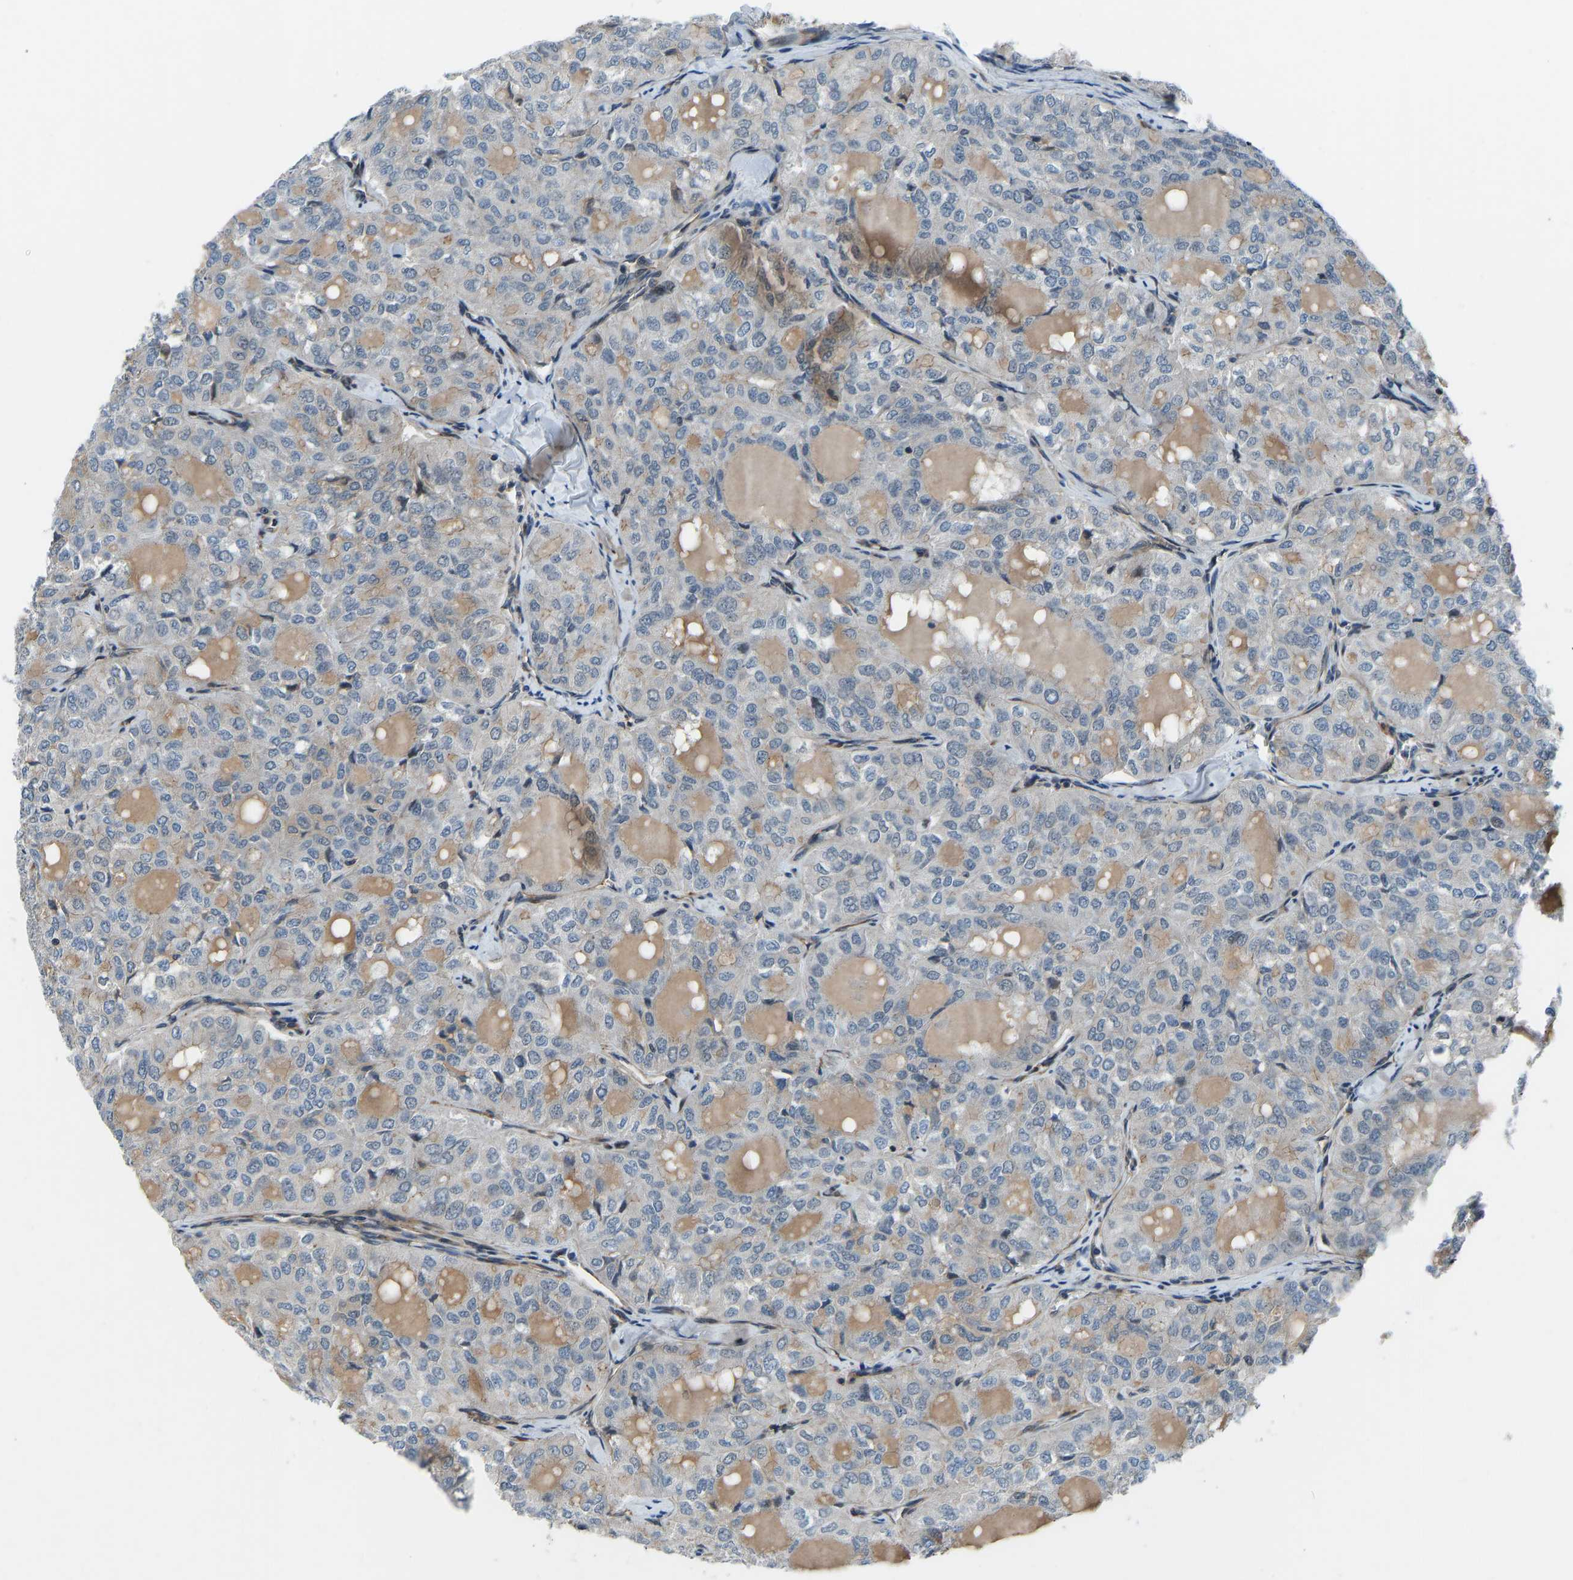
{"staining": {"intensity": "negative", "quantity": "none", "location": "none"}, "tissue": "thyroid cancer", "cell_type": "Tumor cells", "image_type": "cancer", "snomed": [{"axis": "morphology", "description": "Follicular adenoma carcinoma, NOS"}, {"axis": "topography", "description": "Thyroid gland"}], "caption": "Image shows no protein positivity in tumor cells of thyroid follicular adenoma carcinoma tissue.", "gene": "RLIM", "patient": {"sex": "male", "age": 75}}